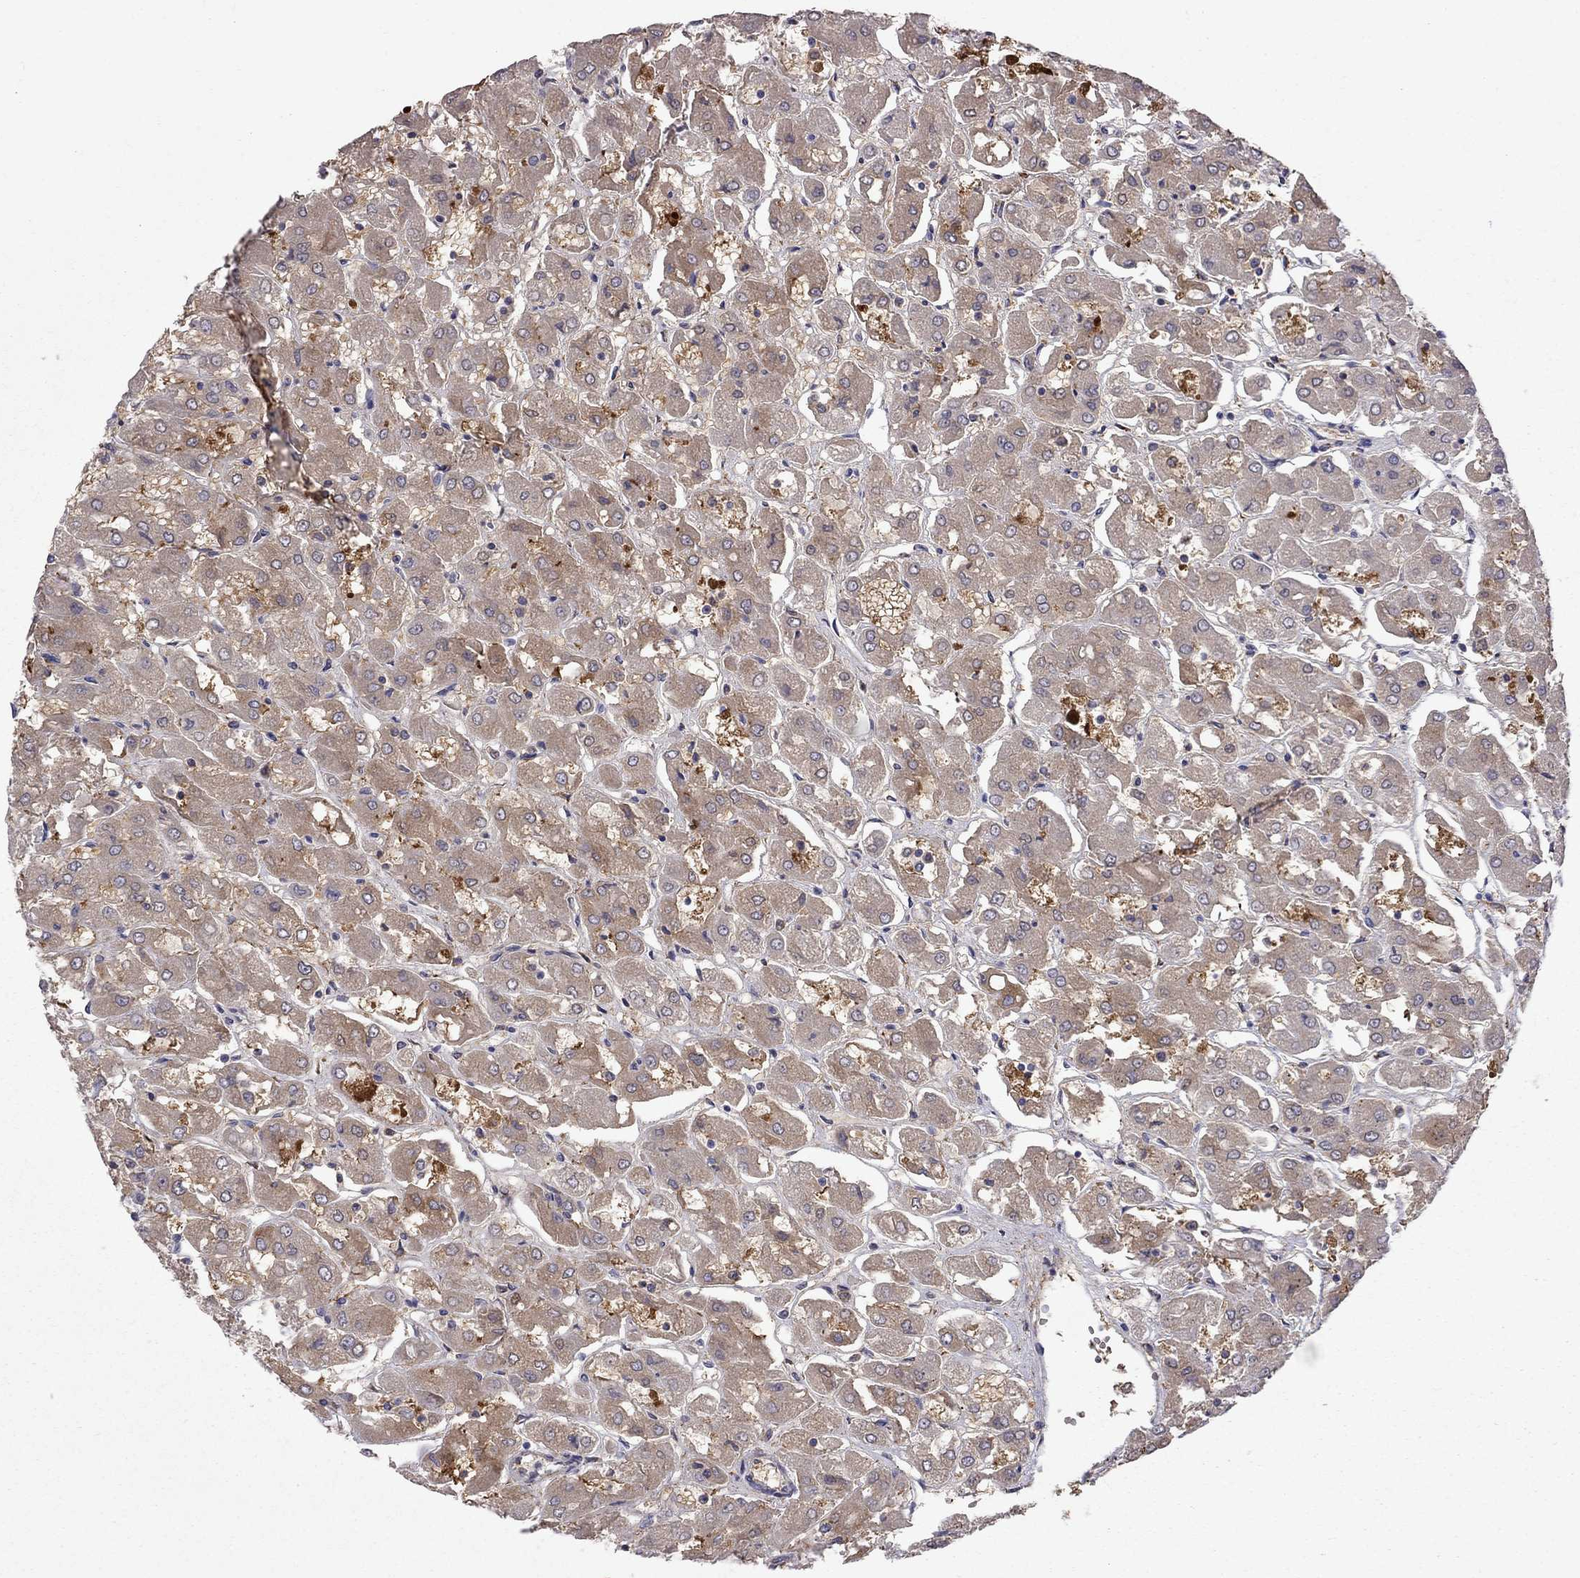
{"staining": {"intensity": "strong", "quantity": "25%-75%", "location": "cytoplasmic/membranous"}, "tissue": "renal cancer", "cell_type": "Tumor cells", "image_type": "cancer", "snomed": [{"axis": "morphology", "description": "Adenocarcinoma, NOS"}, {"axis": "topography", "description": "Kidney"}], "caption": "IHC (DAB (3,3'-diaminobenzidine)) staining of renal cancer shows strong cytoplasmic/membranous protein staining in approximately 25%-75% of tumor cells. The protein is stained brown, and the nuclei are stained in blue (DAB (3,3'-diaminobenzidine) IHC with brightfield microscopy, high magnification).", "gene": "EIF4E3", "patient": {"sex": "male", "age": 72}}